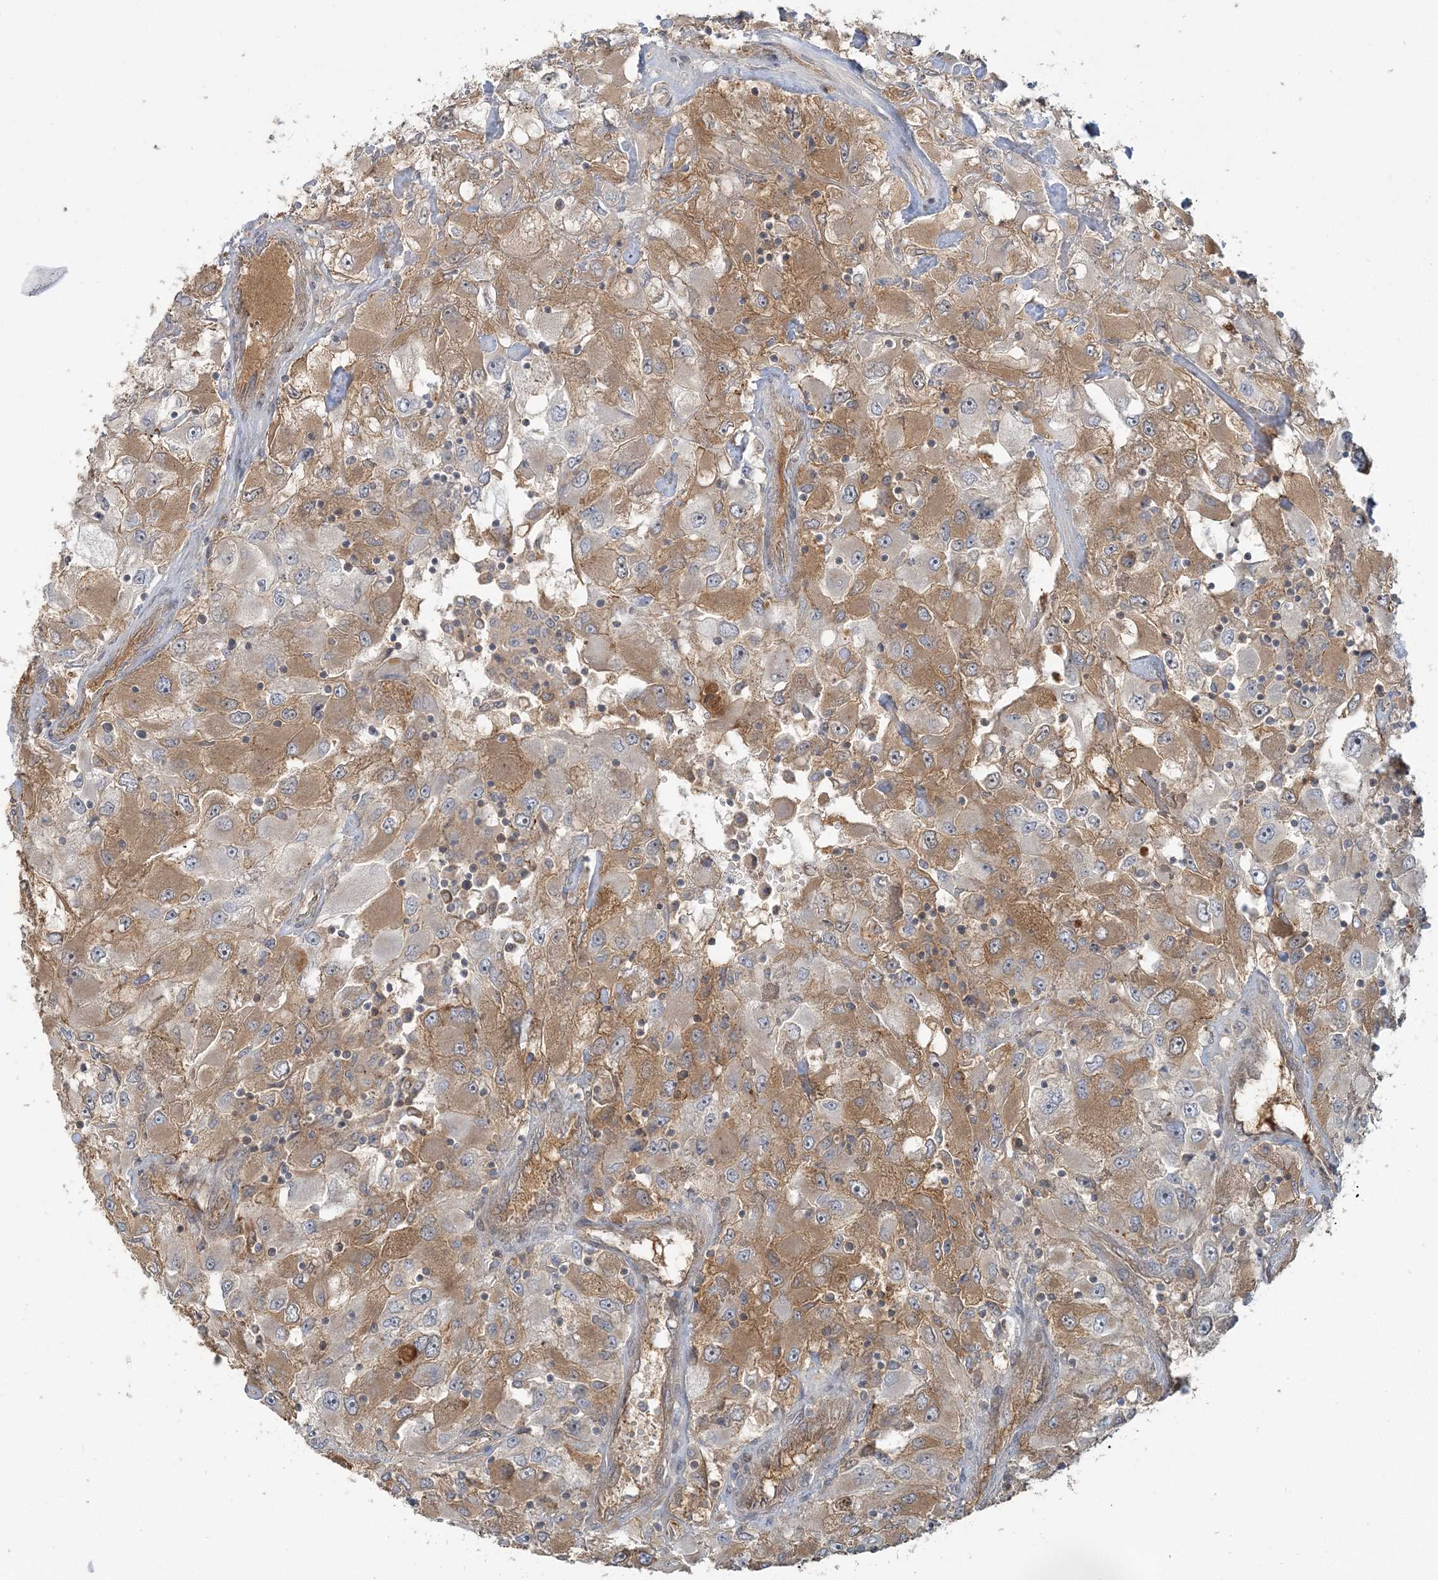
{"staining": {"intensity": "moderate", "quantity": ">75%", "location": "cytoplasmic/membranous"}, "tissue": "renal cancer", "cell_type": "Tumor cells", "image_type": "cancer", "snomed": [{"axis": "morphology", "description": "Adenocarcinoma, NOS"}, {"axis": "topography", "description": "Kidney"}], "caption": "Immunohistochemical staining of human renal adenocarcinoma shows moderate cytoplasmic/membranous protein staining in about >75% of tumor cells. The staining was performed using DAB (3,3'-diaminobenzidine), with brown indicating positive protein expression. Nuclei are stained blue with hematoxylin.", "gene": "STIM2", "patient": {"sex": "female", "age": 52}}